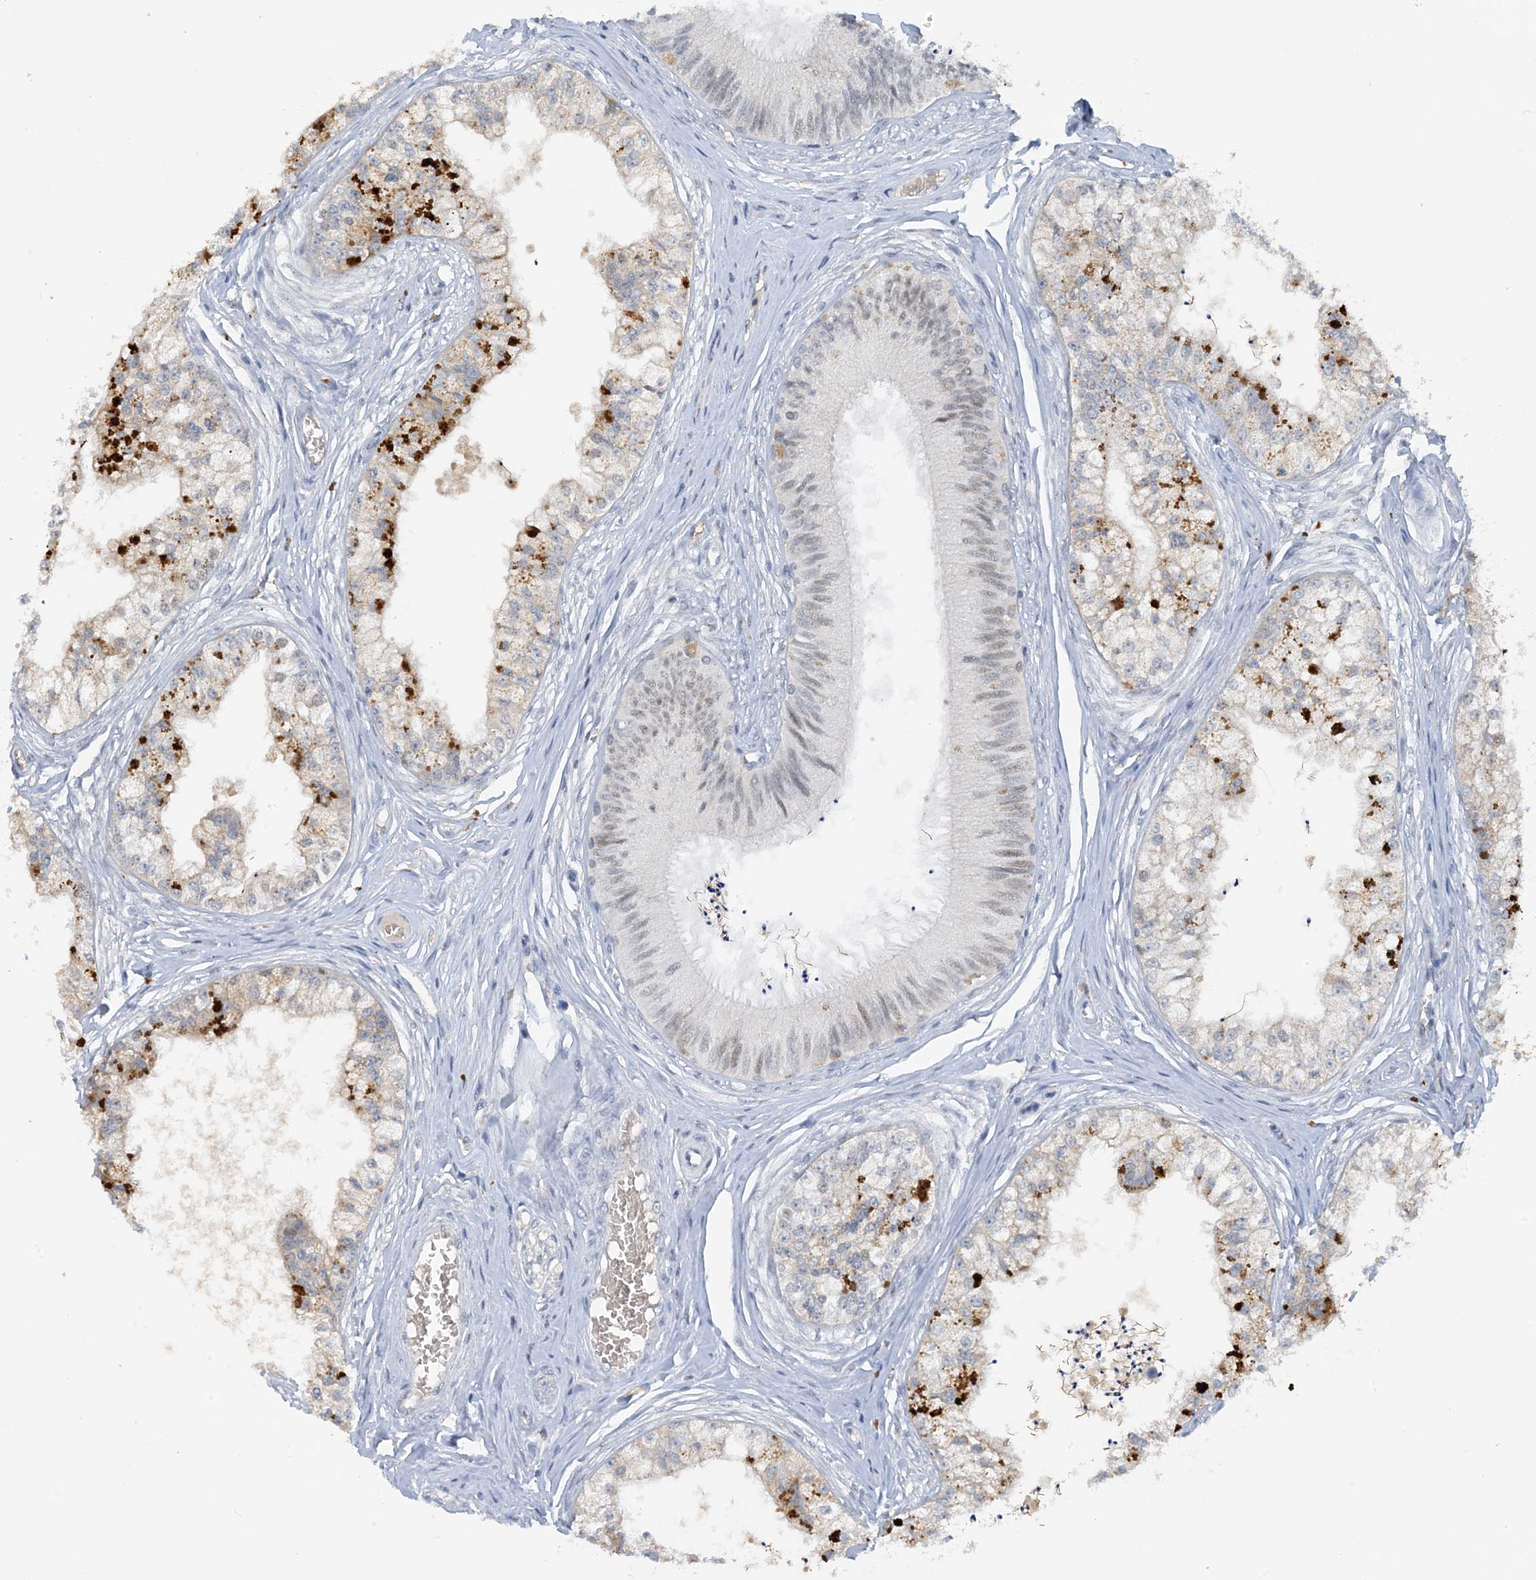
{"staining": {"intensity": "moderate", "quantity": "25%-75%", "location": "cytoplasmic/membranous,nuclear"}, "tissue": "epididymis", "cell_type": "Glandular cells", "image_type": "normal", "snomed": [{"axis": "morphology", "description": "Normal tissue, NOS"}, {"axis": "topography", "description": "Epididymis"}], "caption": "An image of human epididymis stained for a protein shows moderate cytoplasmic/membranous,nuclear brown staining in glandular cells. The staining was performed using DAB to visualize the protein expression in brown, while the nuclei were stained in blue with hematoxylin (Magnification: 20x).", "gene": "UBE2E1", "patient": {"sex": "male", "age": 79}}